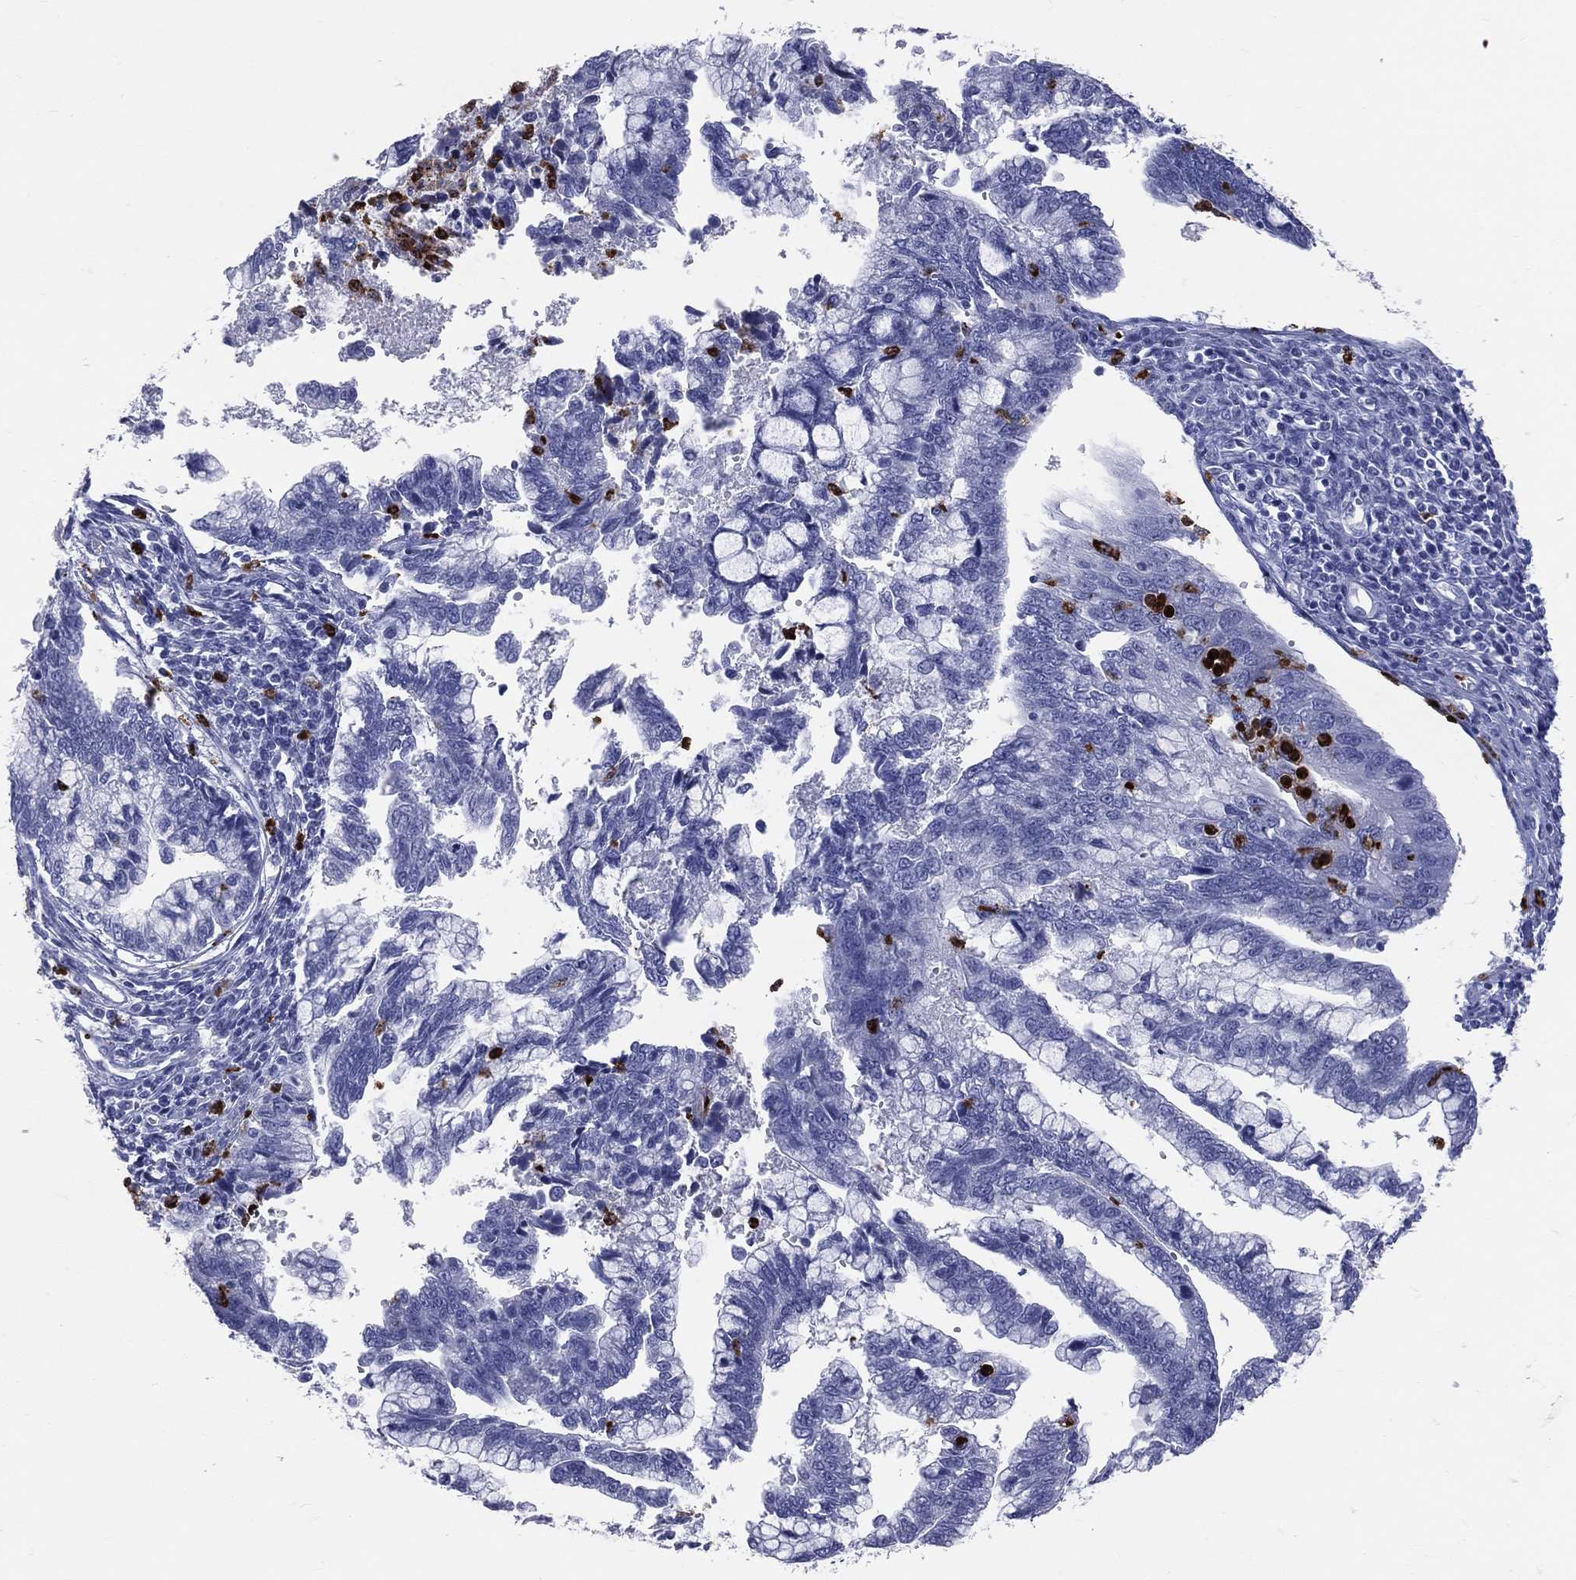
{"staining": {"intensity": "negative", "quantity": "none", "location": "none"}, "tissue": "cervical cancer", "cell_type": "Tumor cells", "image_type": "cancer", "snomed": [{"axis": "morphology", "description": "Adenocarcinoma, NOS"}, {"axis": "topography", "description": "Cervix"}], "caption": "There is no significant expression in tumor cells of adenocarcinoma (cervical).", "gene": "PGLYRP1", "patient": {"sex": "female", "age": 44}}